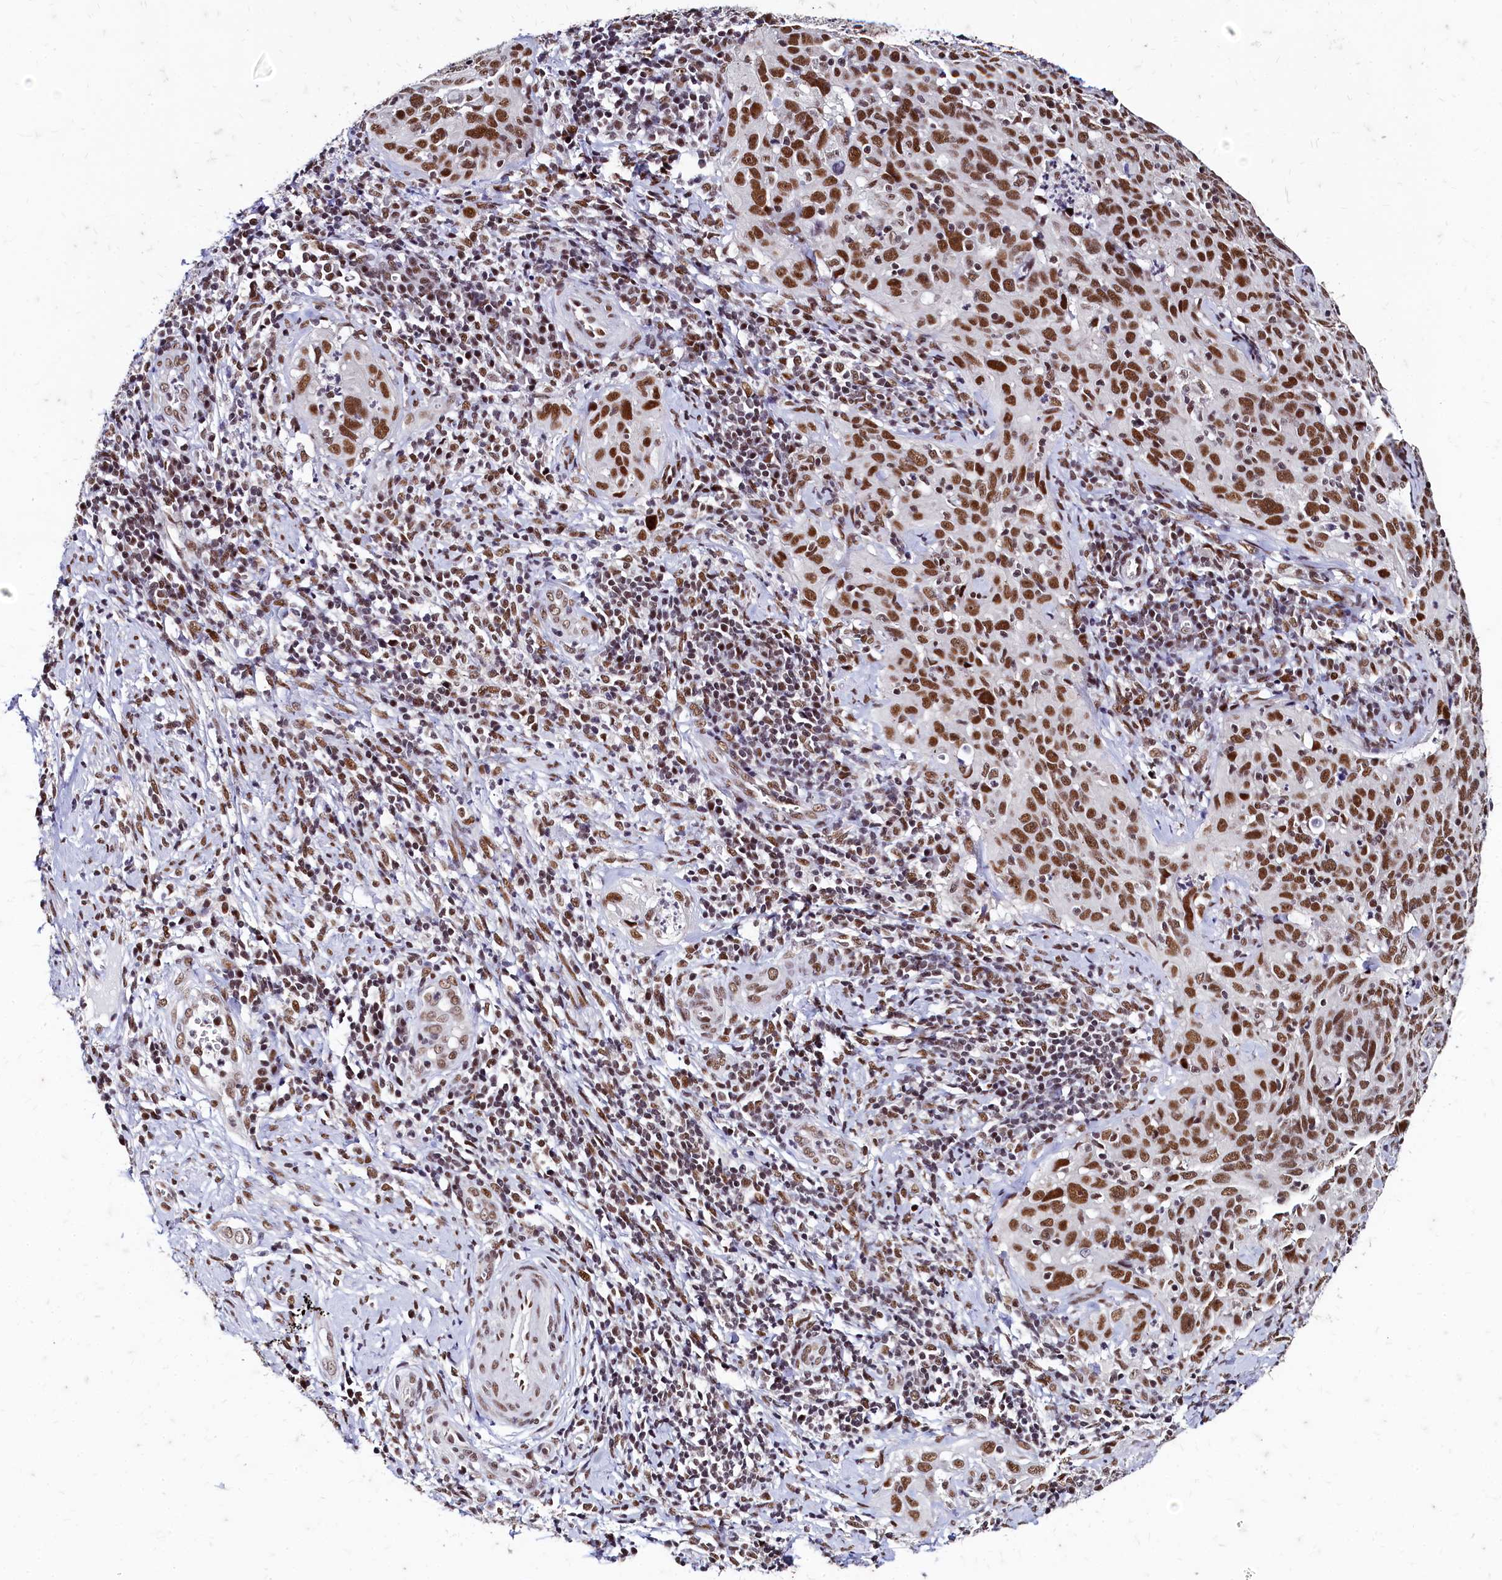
{"staining": {"intensity": "moderate", "quantity": ">75%", "location": "nuclear"}, "tissue": "cervical cancer", "cell_type": "Tumor cells", "image_type": "cancer", "snomed": [{"axis": "morphology", "description": "Normal tissue, NOS"}, {"axis": "morphology", "description": "Squamous cell carcinoma, NOS"}, {"axis": "topography", "description": "Cervix"}], "caption": "Cervical cancer tissue reveals moderate nuclear staining in approximately >75% of tumor cells", "gene": "CPSF7", "patient": {"sex": "female", "age": 31}}